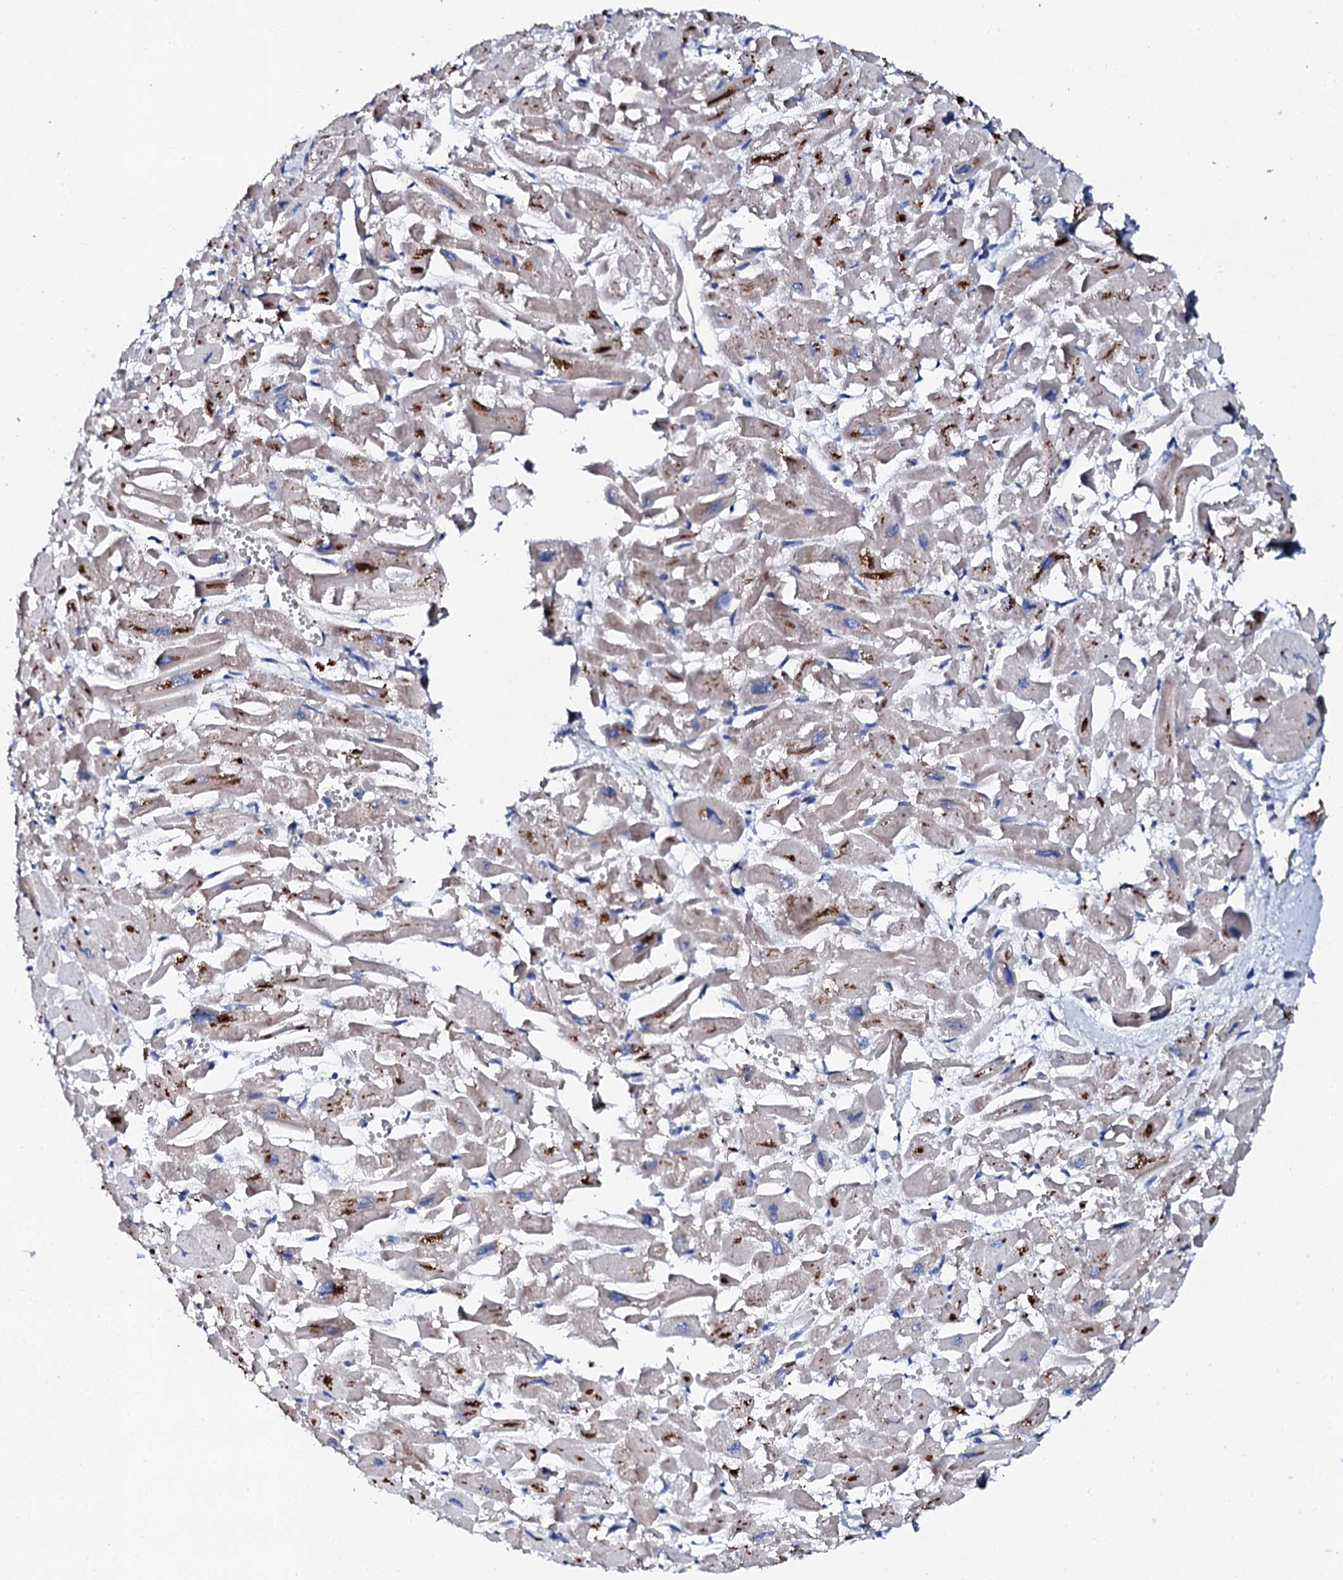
{"staining": {"intensity": "negative", "quantity": "none", "location": "none"}, "tissue": "heart muscle", "cell_type": "Cardiomyocytes", "image_type": "normal", "snomed": [{"axis": "morphology", "description": "Normal tissue, NOS"}, {"axis": "topography", "description": "Heart"}], "caption": "This is an IHC image of normal heart muscle. There is no positivity in cardiomyocytes.", "gene": "KLHL32", "patient": {"sex": "male", "age": 54}}